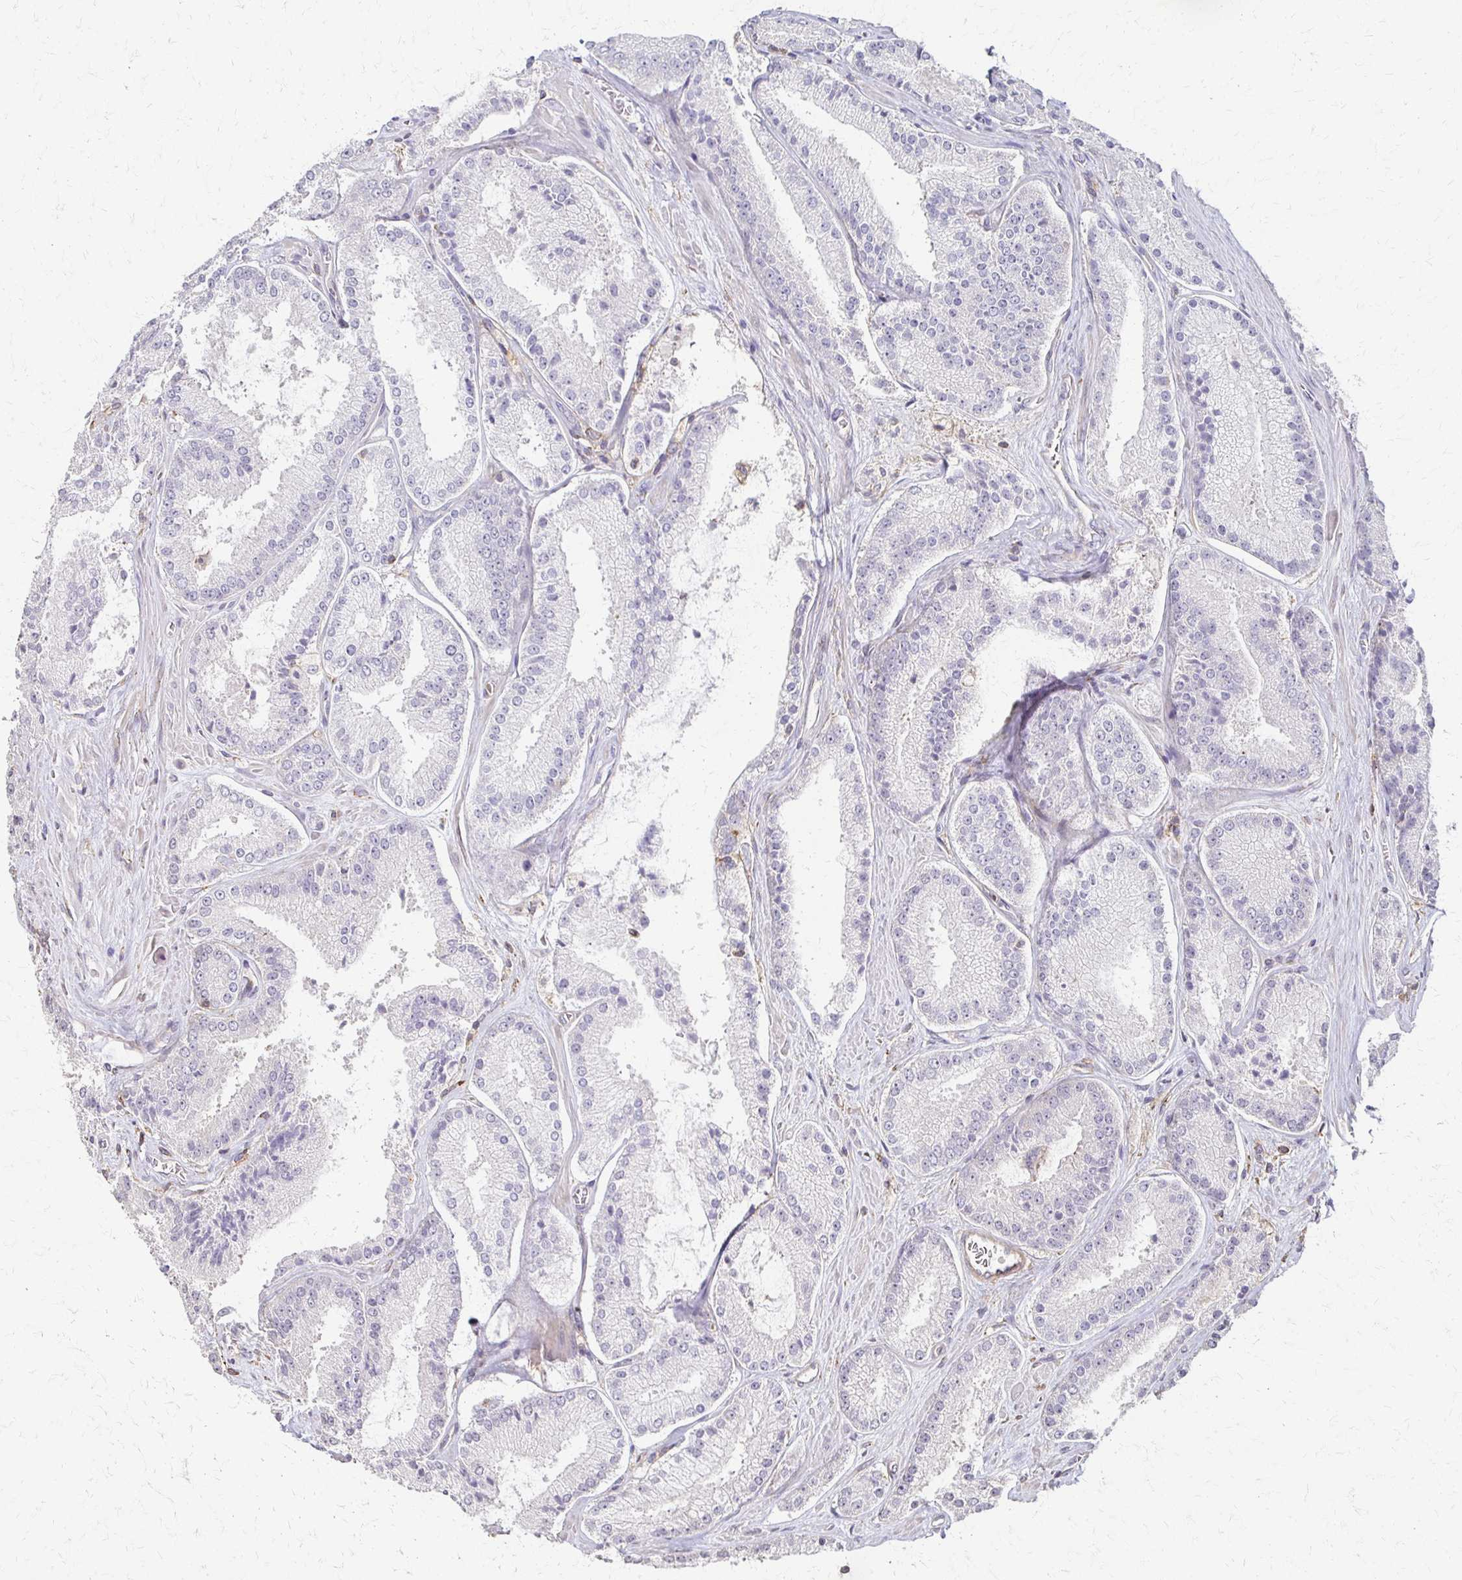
{"staining": {"intensity": "negative", "quantity": "none", "location": "none"}, "tissue": "prostate cancer", "cell_type": "Tumor cells", "image_type": "cancer", "snomed": [{"axis": "morphology", "description": "Adenocarcinoma, High grade"}, {"axis": "topography", "description": "Prostate"}], "caption": "An image of human prostate adenocarcinoma (high-grade) is negative for staining in tumor cells. (DAB (3,3'-diaminobenzidine) immunohistochemistry with hematoxylin counter stain).", "gene": "C1QTNF7", "patient": {"sex": "male", "age": 73}}